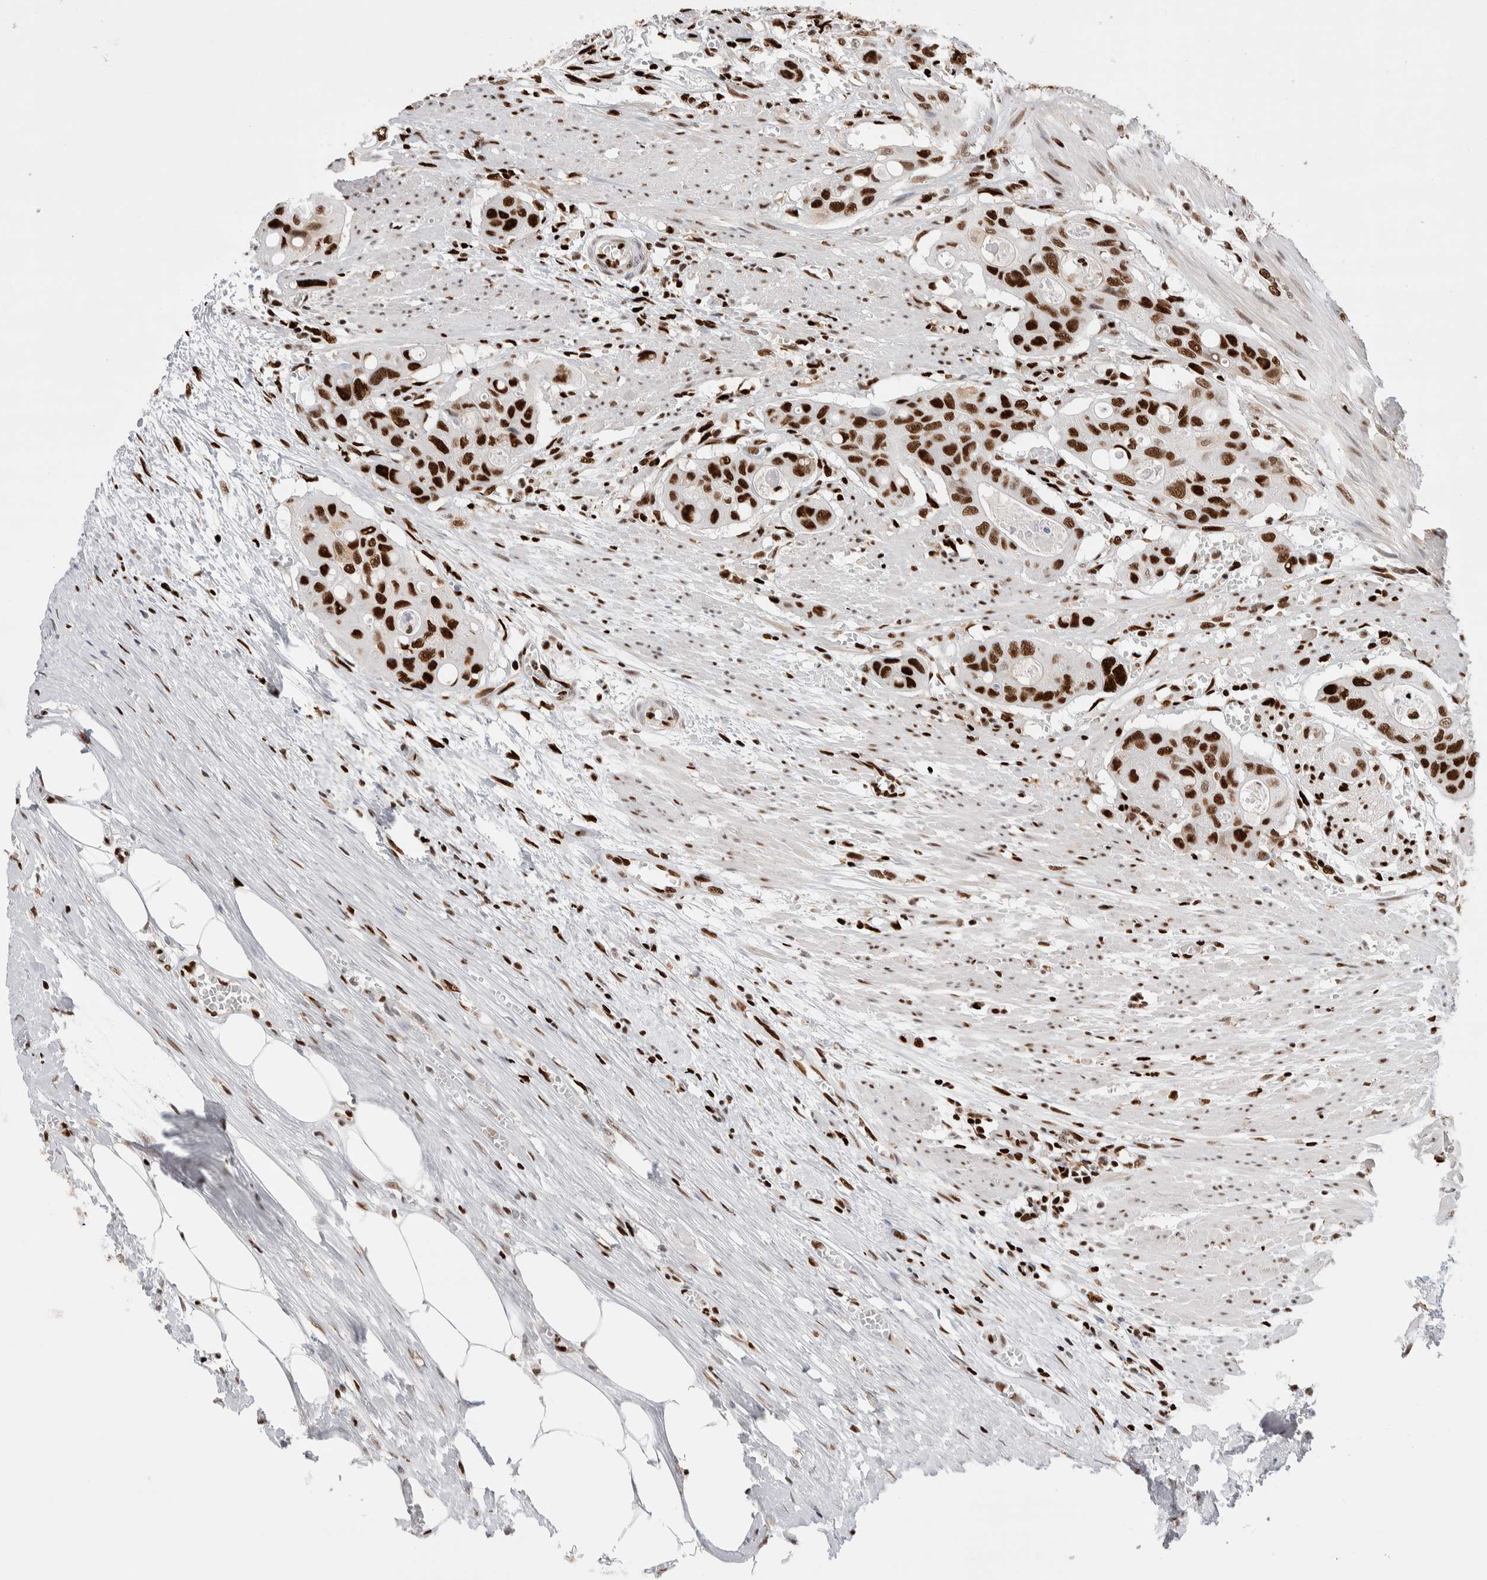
{"staining": {"intensity": "strong", "quantity": ">75%", "location": "nuclear"}, "tissue": "colorectal cancer", "cell_type": "Tumor cells", "image_type": "cancer", "snomed": [{"axis": "morphology", "description": "Adenocarcinoma, NOS"}, {"axis": "topography", "description": "Colon"}], "caption": "Human colorectal cancer (adenocarcinoma) stained with a protein marker exhibits strong staining in tumor cells.", "gene": "RNASEK-C17orf49", "patient": {"sex": "female", "age": 57}}